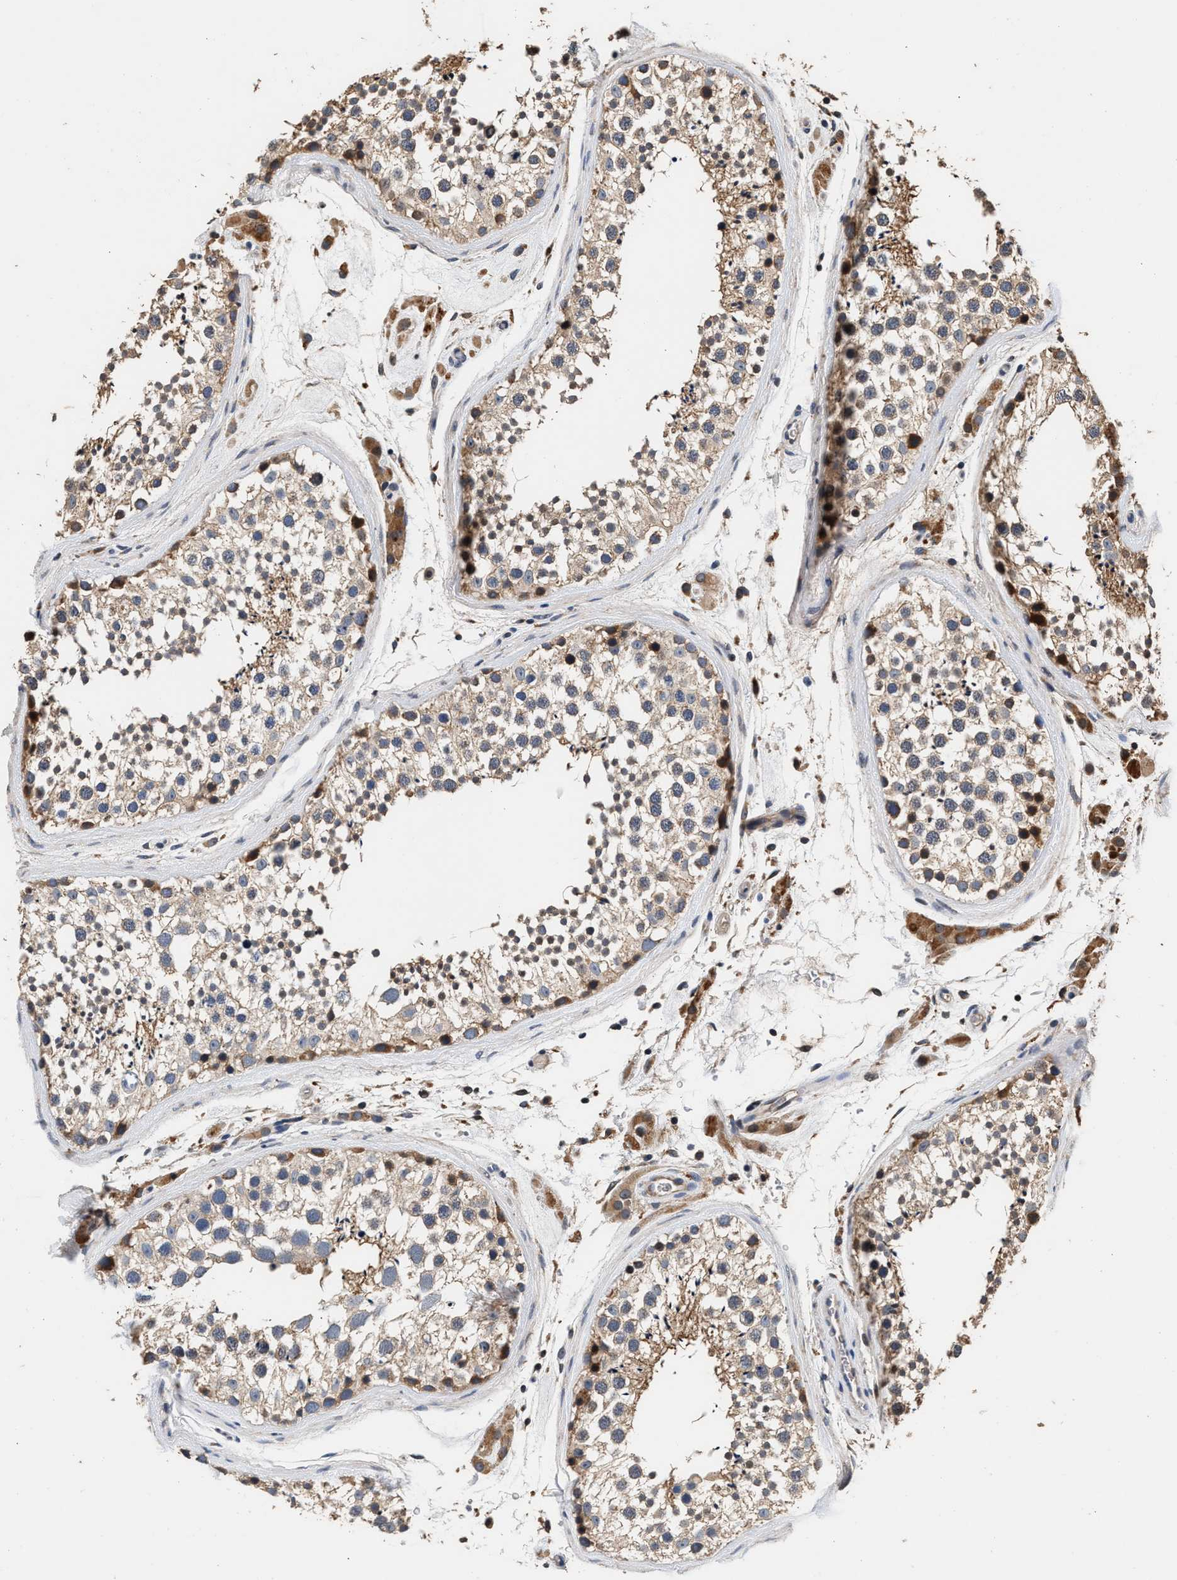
{"staining": {"intensity": "weak", "quantity": ">75%", "location": "cytoplasmic/membranous"}, "tissue": "testis", "cell_type": "Cells in seminiferous ducts", "image_type": "normal", "snomed": [{"axis": "morphology", "description": "Normal tissue, NOS"}, {"axis": "topography", "description": "Testis"}], "caption": "Immunohistochemical staining of benign testis exhibits low levels of weak cytoplasmic/membranous expression in approximately >75% of cells in seminiferous ducts. The protein of interest is stained brown, and the nuclei are stained in blue (DAB (3,3'-diaminobenzidine) IHC with brightfield microscopy, high magnification).", "gene": "PTGR3", "patient": {"sex": "male", "age": 46}}